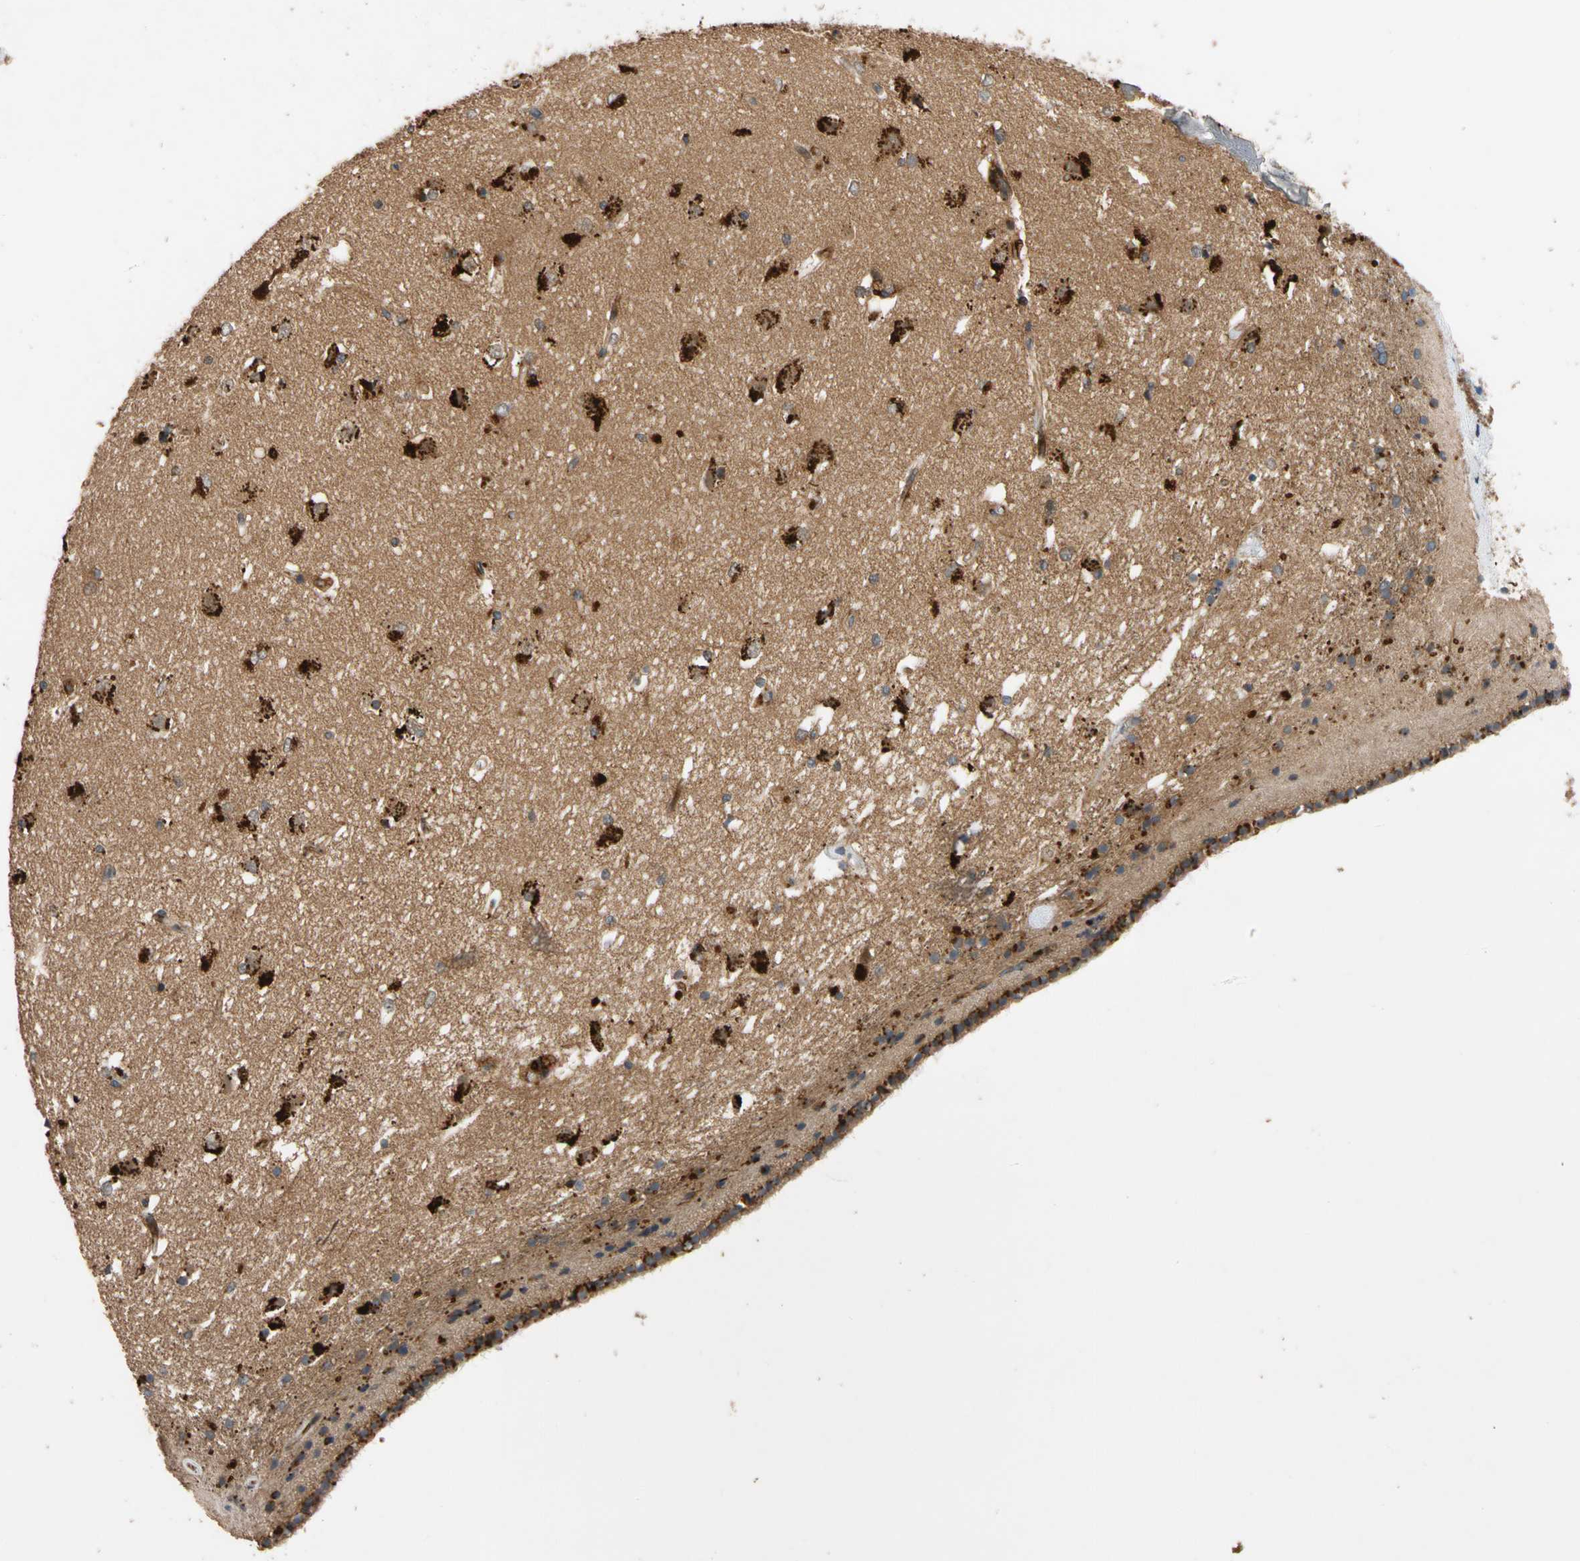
{"staining": {"intensity": "moderate", "quantity": "<25%", "location": "cytoplasmic/membranous"}, "tissue": "caudate", "cell_type": "Glial cells", "image_type": "normal", "snomed": [{"axis": "morphology", "description": "Normal tissue, NOS"}, {"axis": "topography", "description": "Lateral ventricle wall"}], "caption": "This histopathology image shows IHC staining of unremarkable caudate, with low moderate cytoplasmic/membranous staining in approximately <25% of glial cells.", "gene": "FGD6", "patient": {"sex": "female", "age": 19}}